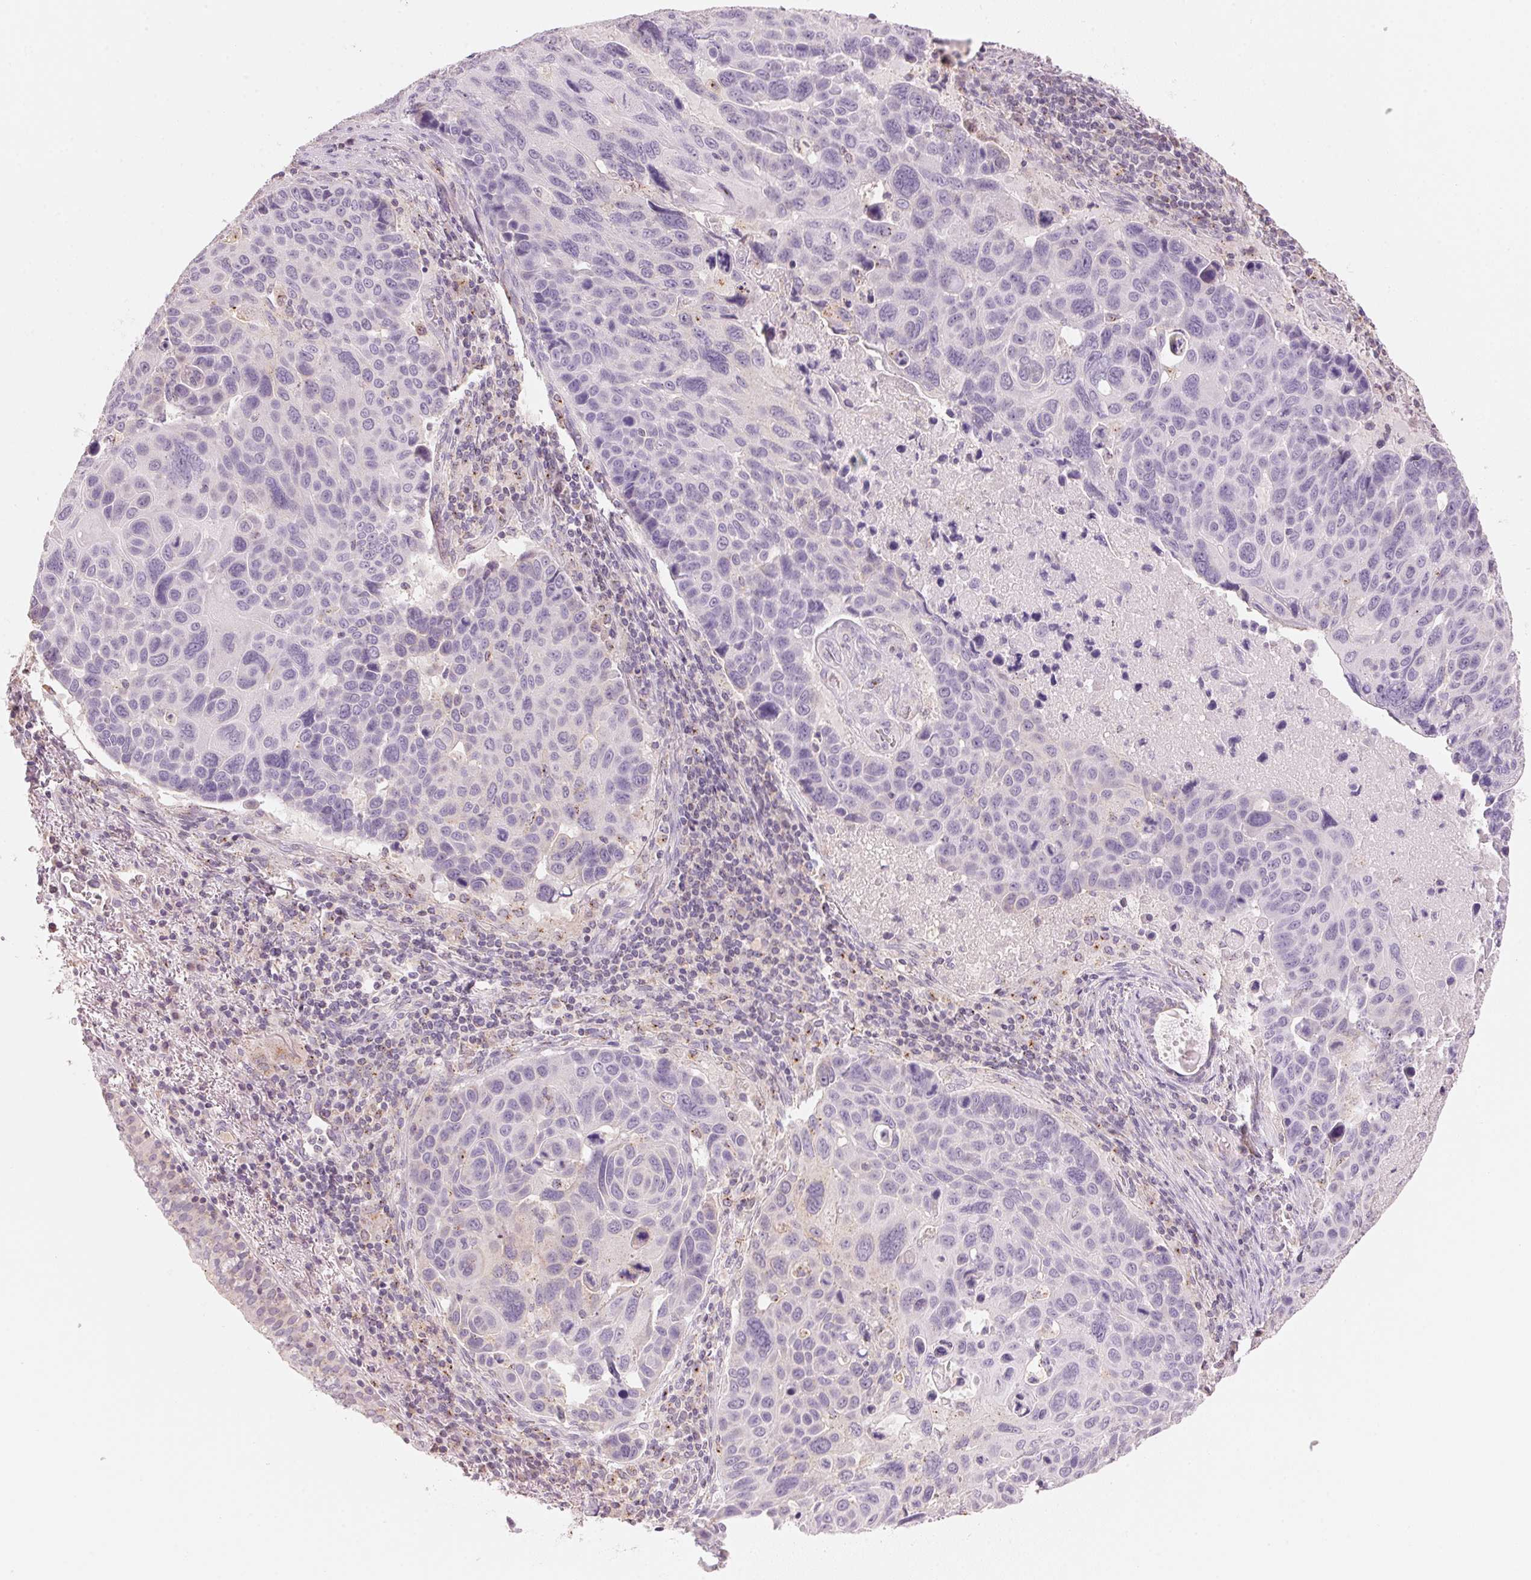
{"staining": {"intensity": "negative", "quantity": "none", "location": "none"}, "tissue": "lung cancer", "cell_type": "Tumor cells", "image_type": "cancer", "snomed": [{"axis": "morphology", "description": "Squamous cell carcinoma, NOS"}, {"axis": "topography", "description": "Lung"}], "caption": "IHC photomicrograph of neoplastic tissue: human squamous cell carcinoma (lung) stained with DAB (3,3'-diaminobenzidine) shows no significant protein positivity in tumor cells. Brightfield microscopy of IHC stained with DAB (brown) and hematoxylin (blue), captured at high magnification.", "gene": "HOXB13", "patient": {"sex": "male", "age": 68}}